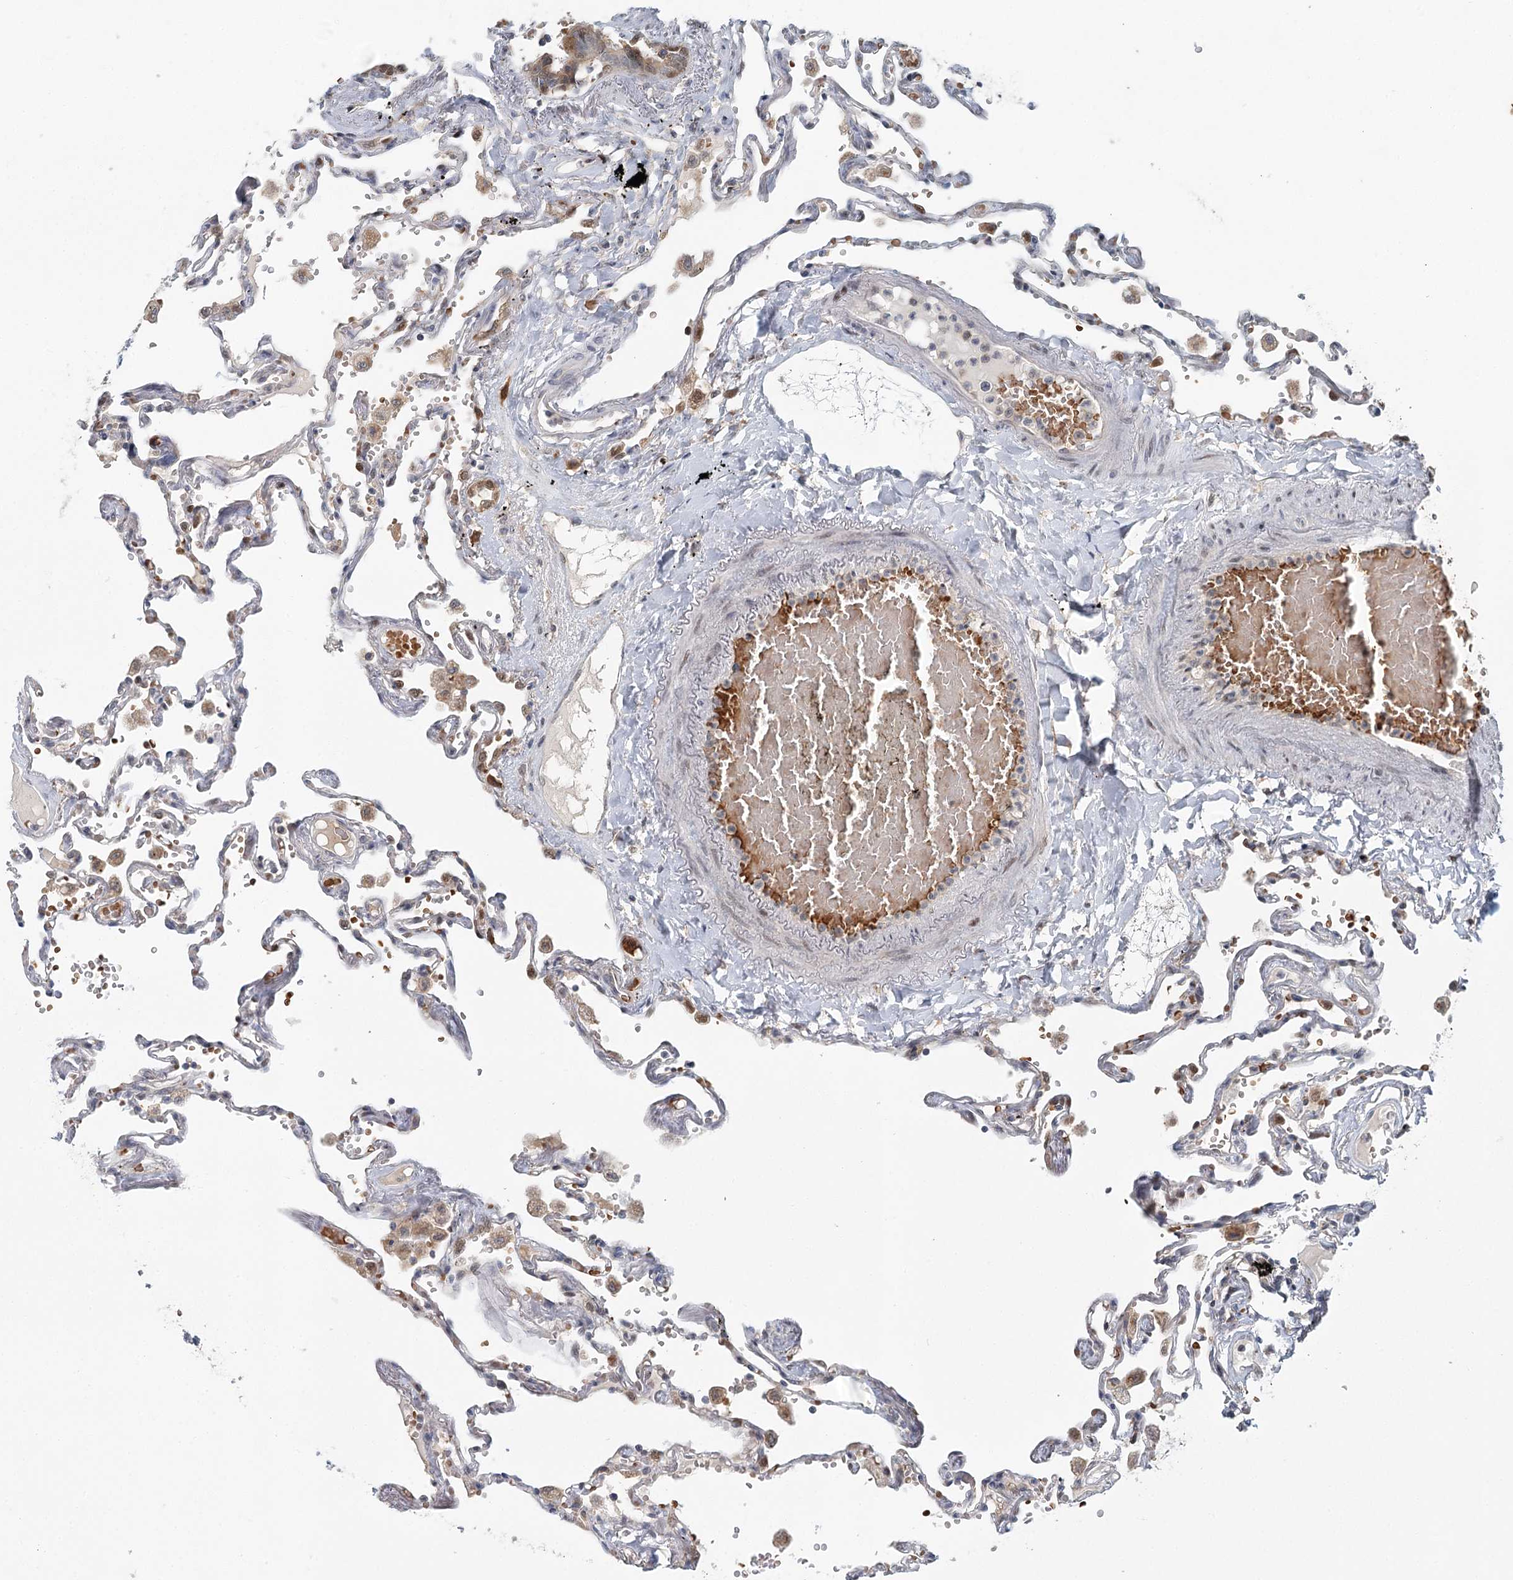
{"staining": {"intensity": "moderate", "quantity": "25%-75%", "location": "cytoplasmic/membranous"}, "tissue": "lung", "cell_type": "Alveolar cells", "image_type": "normal", "snomed": [{"axis": "morphology", "description": "Normal tissue, NOS"}, {"axis": "topography", "description": "Lung"}], "caption": "A high-resolution image shows immunohistochemistry (IHC) staining of benign lung, which reveals moderate cytoplasmic/membranous staining in approximately 25%-75% of alveolar cells. Using DAB (3,3'-diaminobenzidine) (brown) and hematoxylin (blue) stains, captured at high magnification using brightfield microscopy.", "gene": "ADK", "patient": {"sex": "female", "age": 67}}